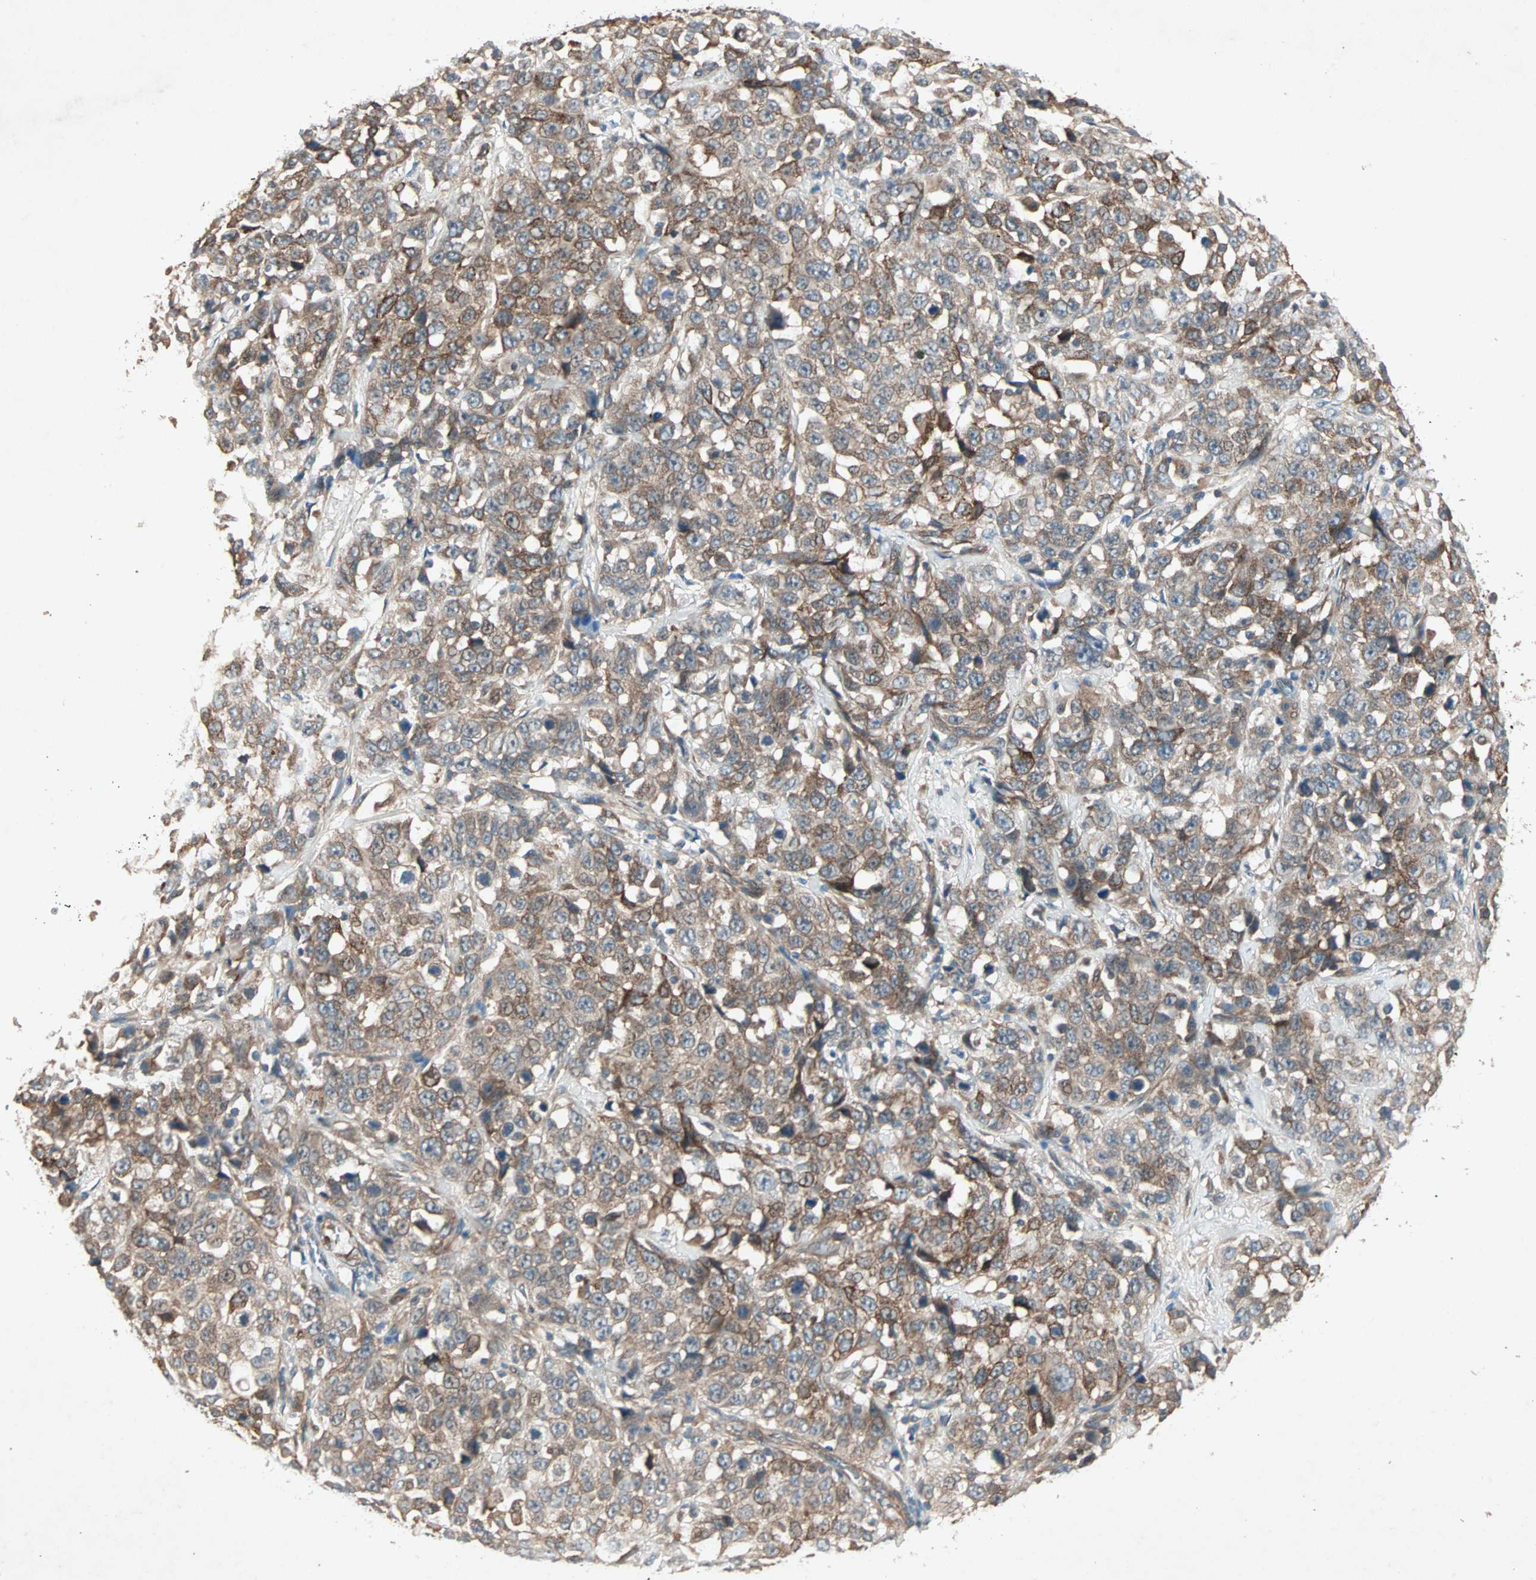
{"staining": {"intensity": "moderate", "quantity": "25%-75%", "location": "cytoplasmic/membranous"}, "tissue": "stomach cancer", "cell_type": "Tumor cells", "image_type": "cancer", "snomed": [{"axis": "morphology", "description": "Normal tissue, NOS"}, {"axis": "morphology", "description": "Adenocarcinoma, NOS"}, {"axis": "topography", "description": "Stomach"}], "caption": "DAB (3,3'-diaminobenzidine) immunohistochemical staining of stomach cancer displays moderate cytoplasmic/membranous protein expression in about 25%-75% of tumor cells.", "gene": "SDSL", "patient": {"sex": "male", "age": 48}}